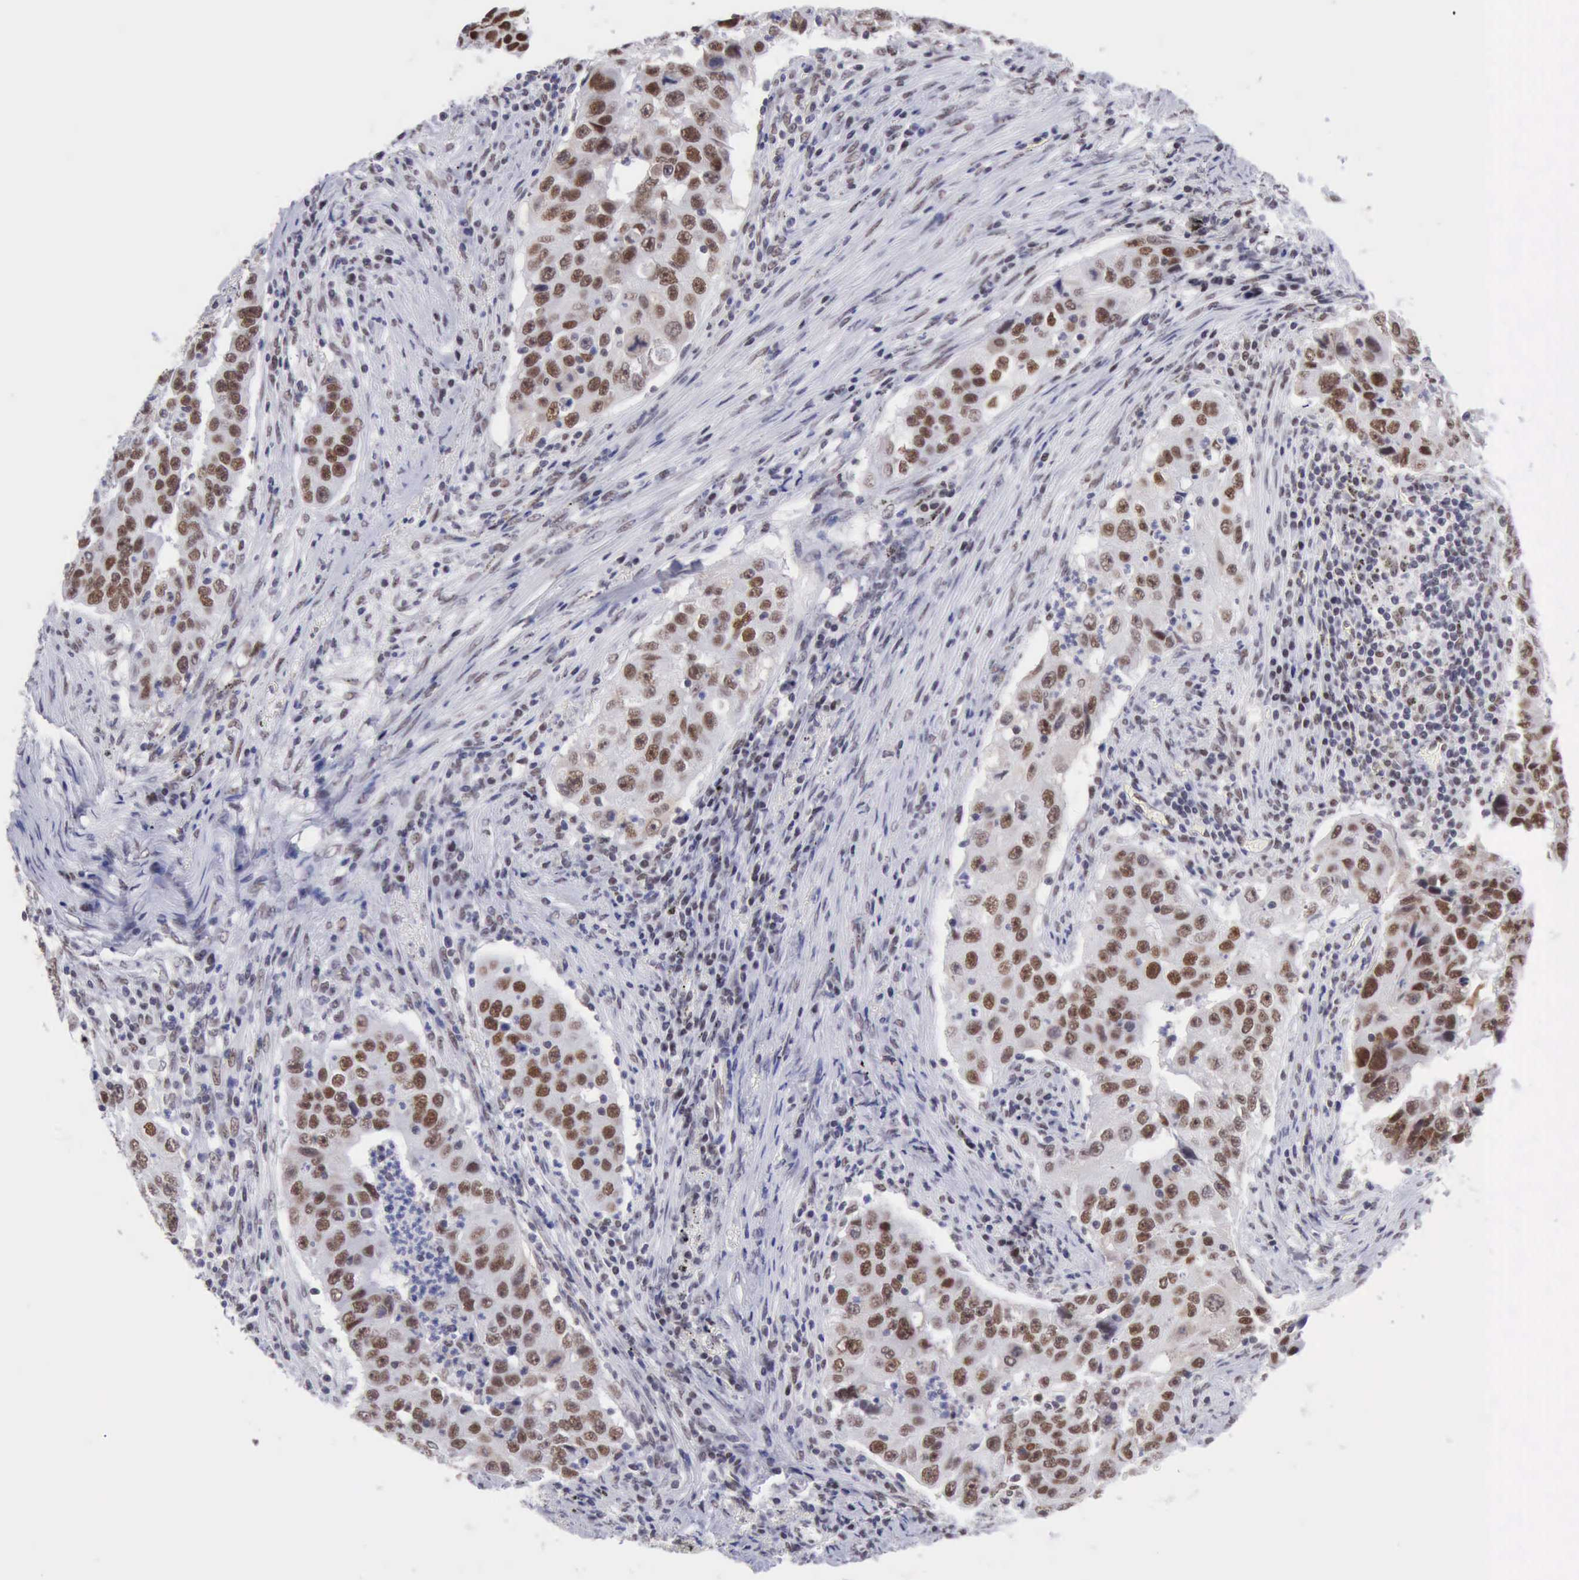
{"staining": {"intensity": "moderate", "quantity": "25%-75%", "location": "nuclear"}, "tissue": "lung cancer", "cell_type": "Tumor cells", "image_type": "cancer", "snomed": [{"axis": "morphology", "description": "Squamous cell carcinoma, NOS"}, {"axis": "topography", "description": "Lung"}], "caption": "The image shows a brown stain indicating the presence of a protein in the nuclear of tumor cells in lung squamous cell carcinoma. (Stains: DAB in brown, nuclei in blue, Microscopy: brightfield microscopy at high magnification).", "gene": "ERCC4", "patient": {"sex": "male", "age": 64}}